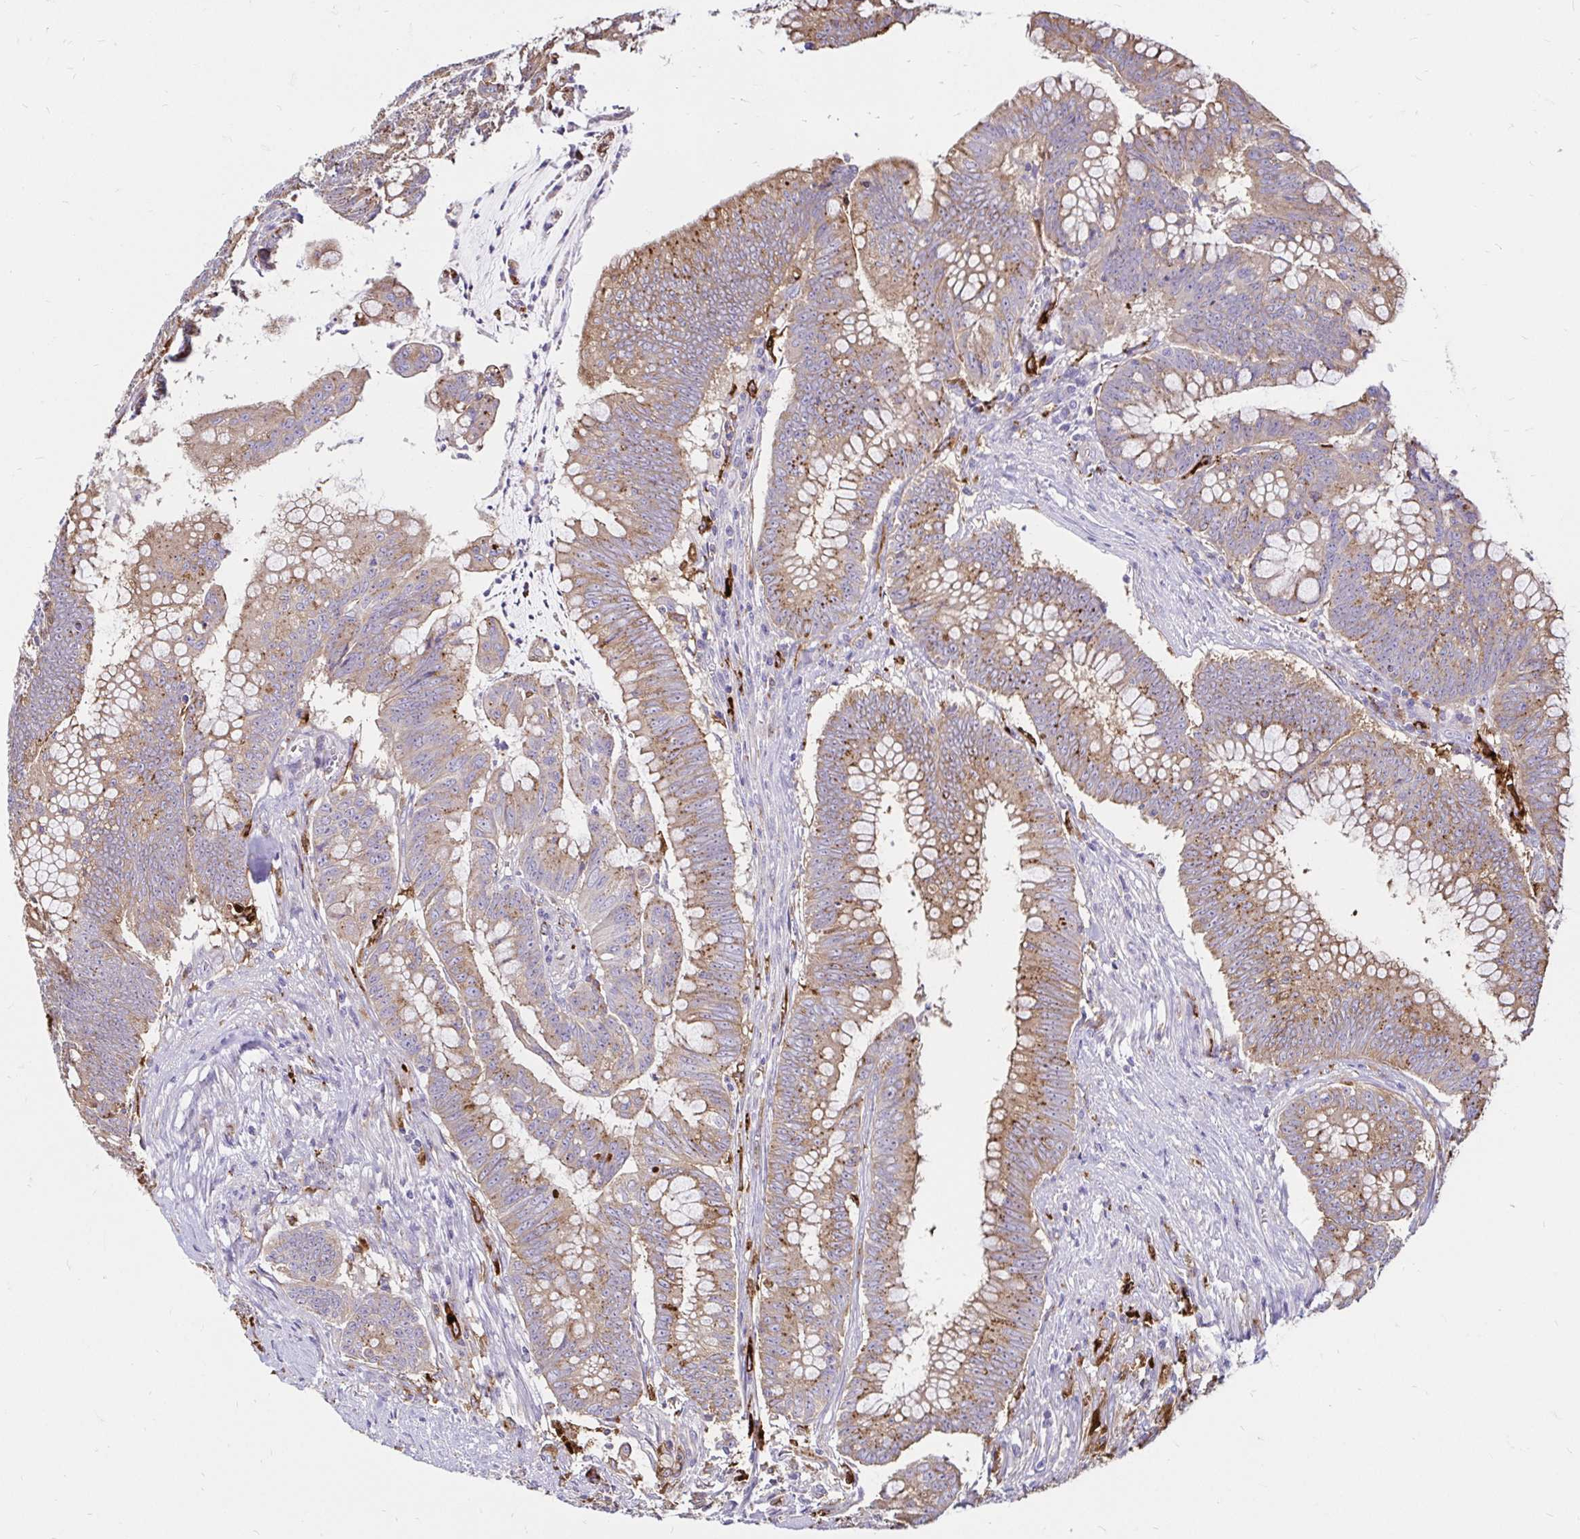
{"staining": {"intensity": "moderate", "quantity": ">75%", "location": "cytoplasmic/membranous"}, "tissue": "colorectal cancer", "cell_type": "Tumor cells", "image_type": "cancer", "snomed": [{"axis": "morphology", "description": "Adenocarcinoma, NOS"}, {"axis": "topography", "description": "Colon"}], "caption": "An IHC photomicrograph of tumor tissue is shown. Protein staining in brown labels moderate cytoplasmic/membranous positivity in colorectal adenocarcinoma within tumor cells.", "gene": "FUCA1", "patient": {"sex": "male", "age": 62}}